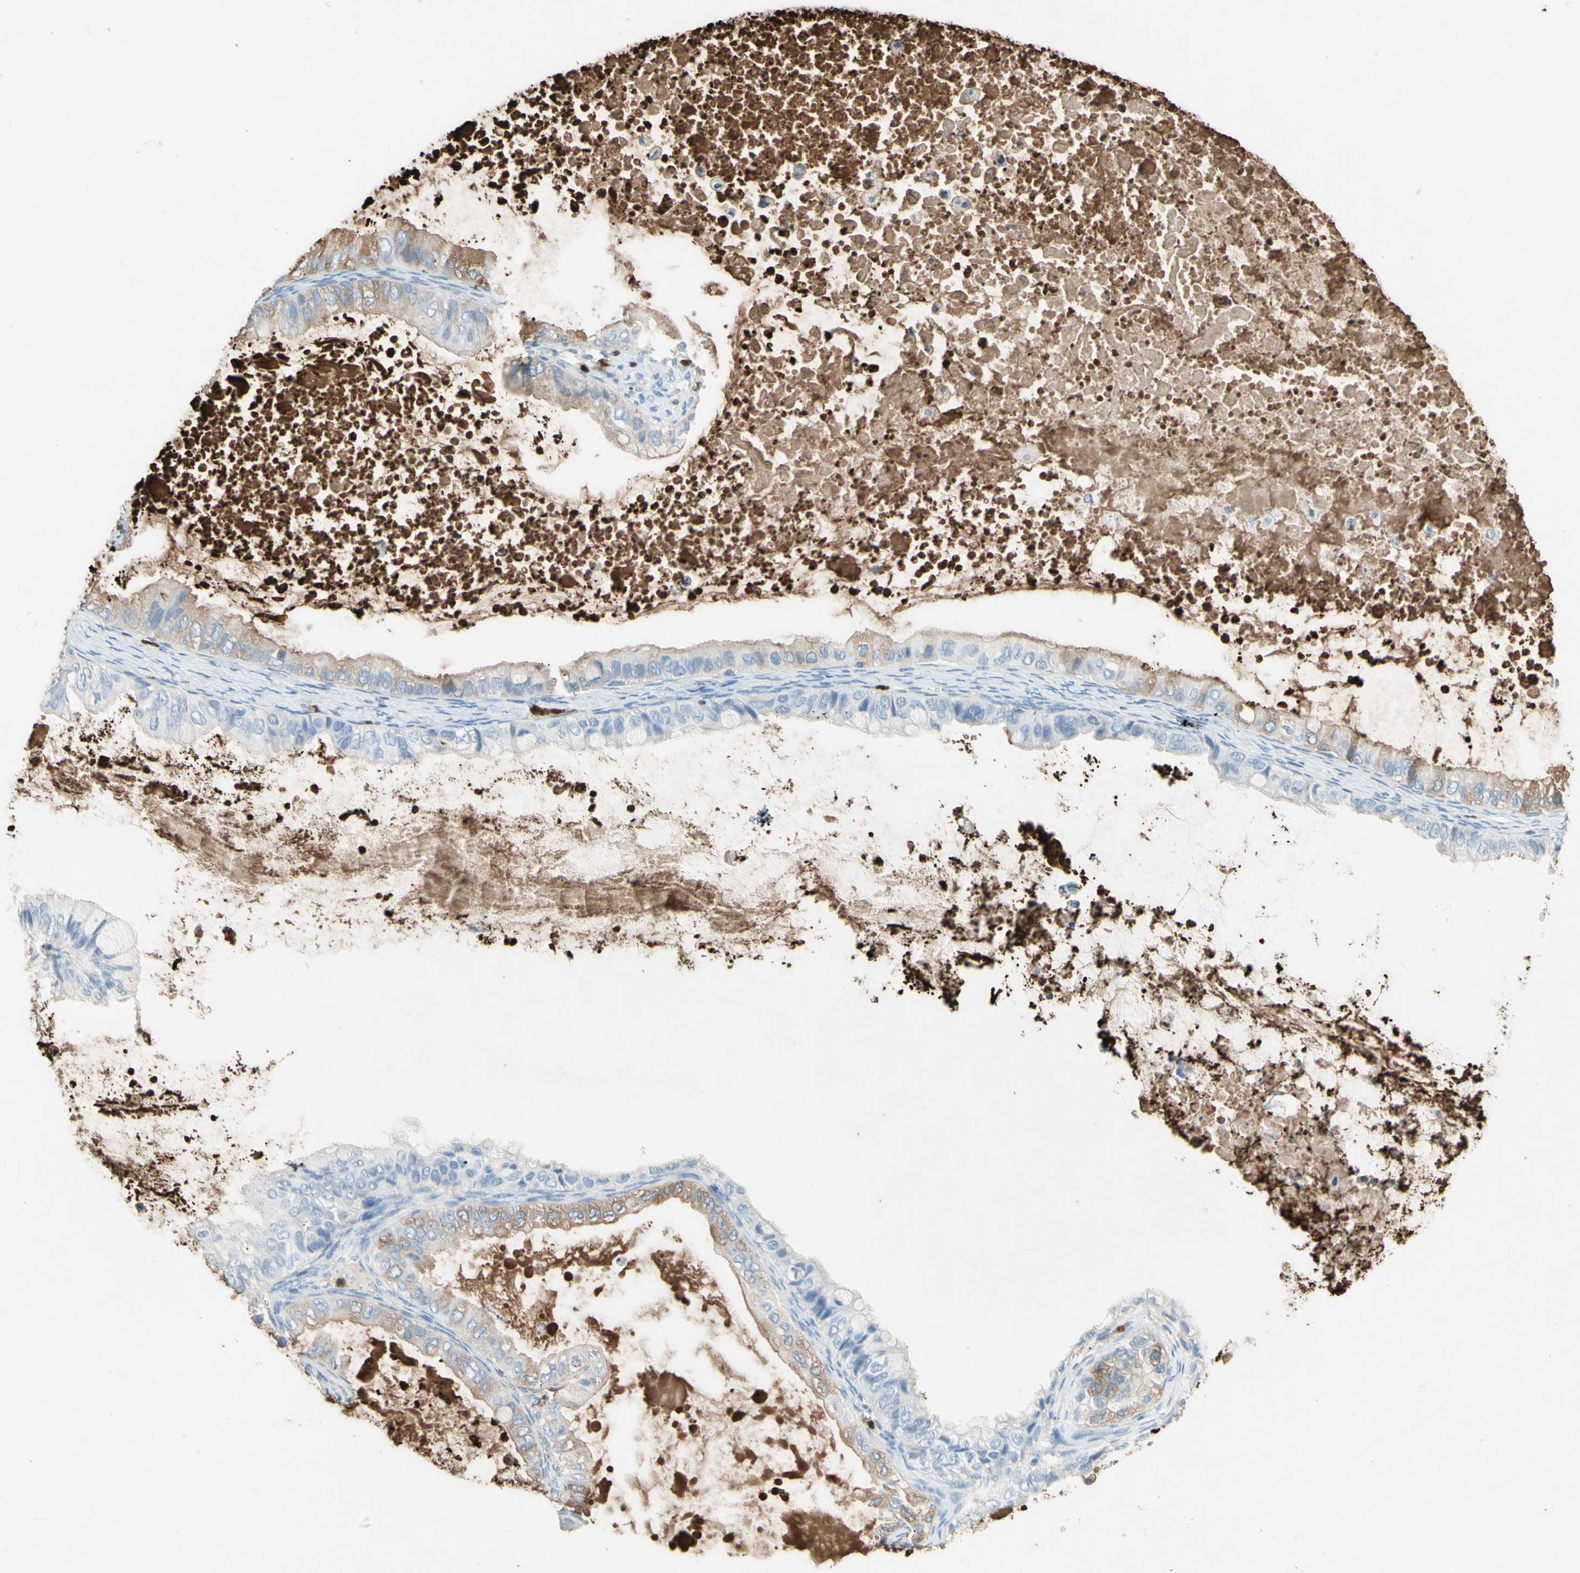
{"staining": {"intensity": "weak", "quantity": "25%-75%", "location": "cytoplasmic/membranous"}, "tissue": "ovarian cancer", "cell_type": "Tumor cells", "image_type": "cancer", "snomed": [{"axis": "morphology", "description": "Cystadenocarcinoma, mucinous, NOS"}, {"axis": "topography", "description": "Ovary"}], "caption": "DAB immunohistochemical staining of human ovarian mucinous cystadenocarcinoma demonstrates weak cytoplasmic/membranous protein expression in approximately 25%-75% of tumor cells. (brown staining indicates protein expression, while blue staining denotes nuclei).", "gene": "NFKBIZ", "patient": {"sex": "female", "age": 80}}